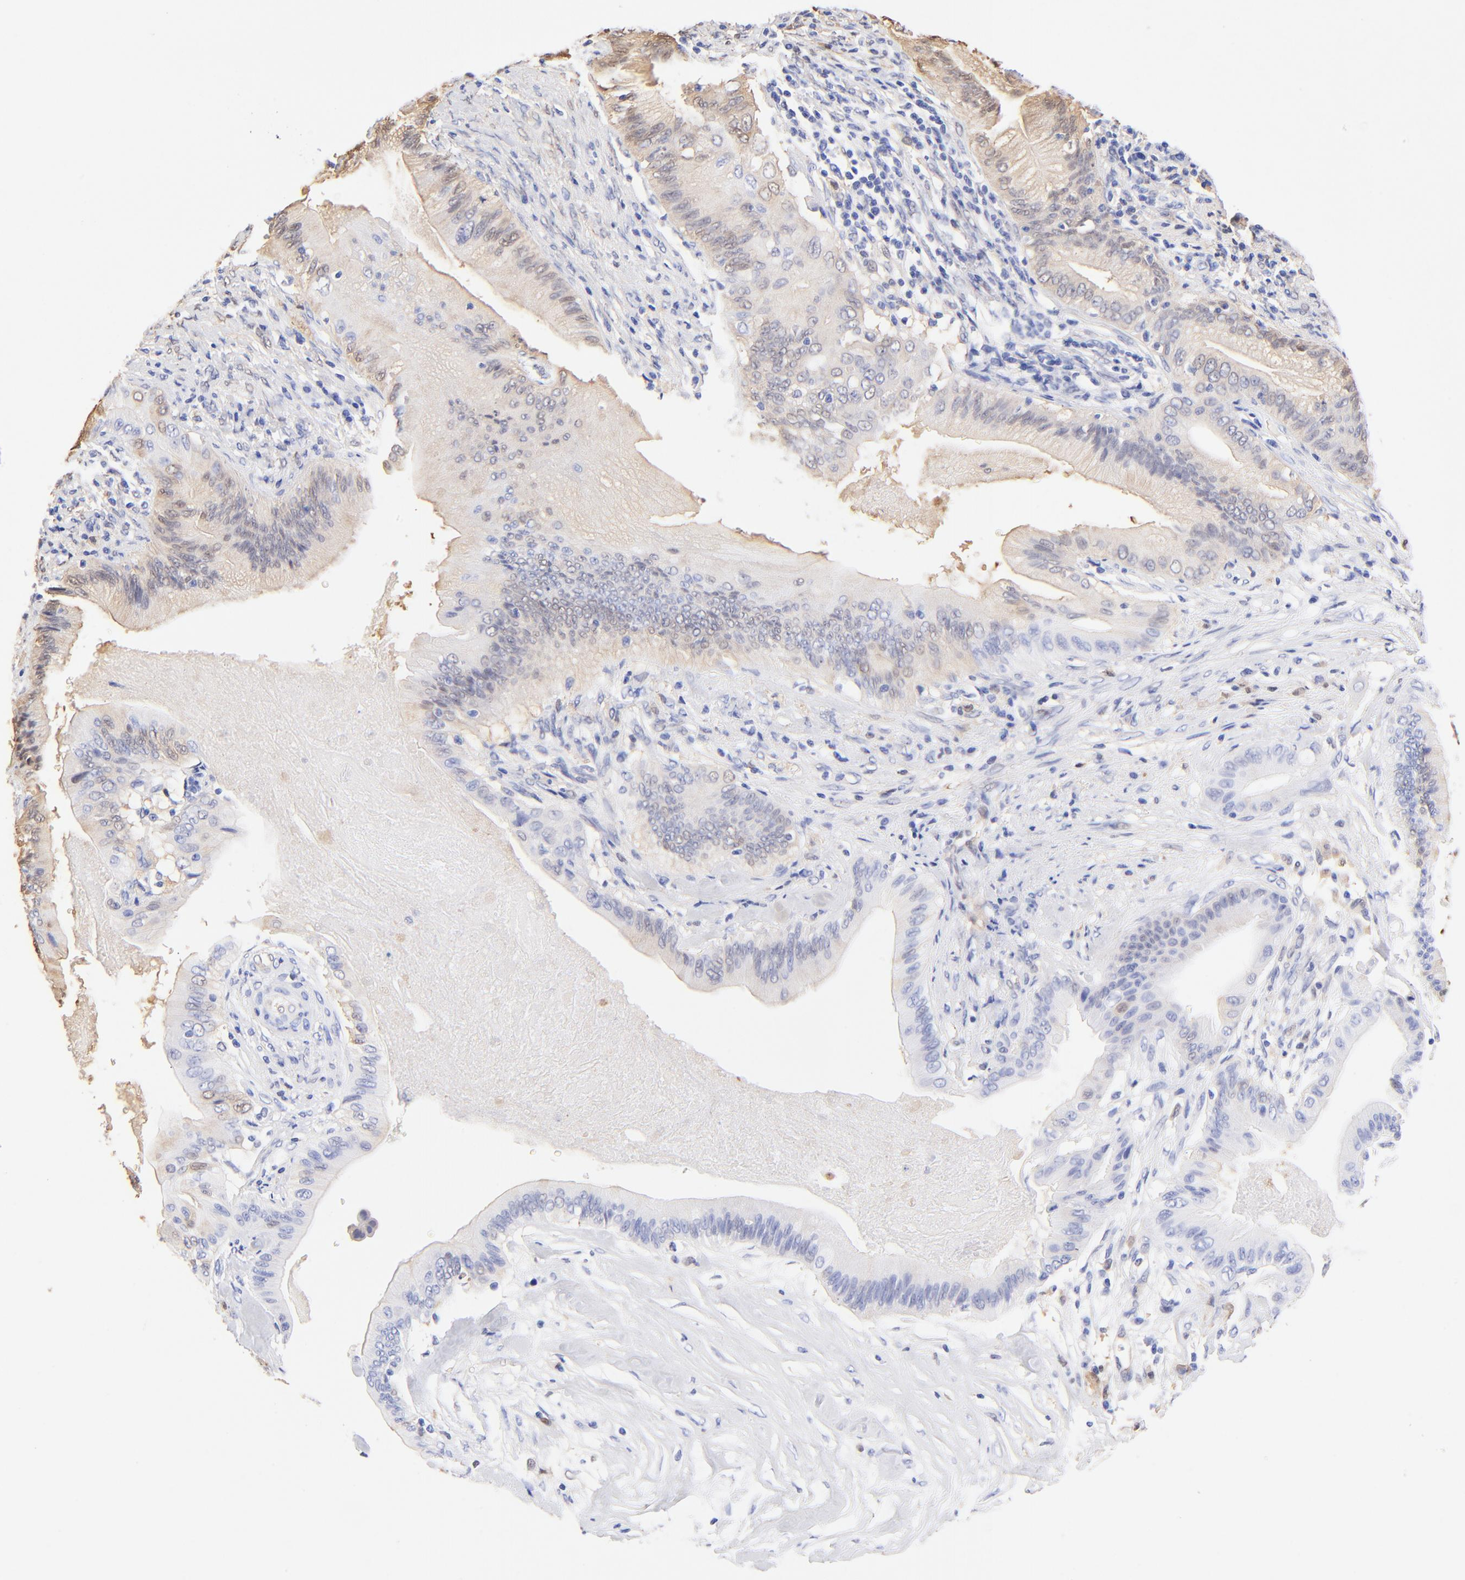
{"staining": {"intensity": "negative", "quantity": "none", "location": "none"}, "tissue": "liver cancer", "cell_type": "Tumor cells", "image_type": "cancer", "snomed": [{"axis": "morphology", "description": "Cholangiocarcinoma"}, {"axis": "topography", "description": "Liver"}], "caption": "There is no significant expression in tumor cells of liver cholangiocarcinoma.", "gene": "ALDH1A1", "patient": {"sex": "male", "age": 58}}